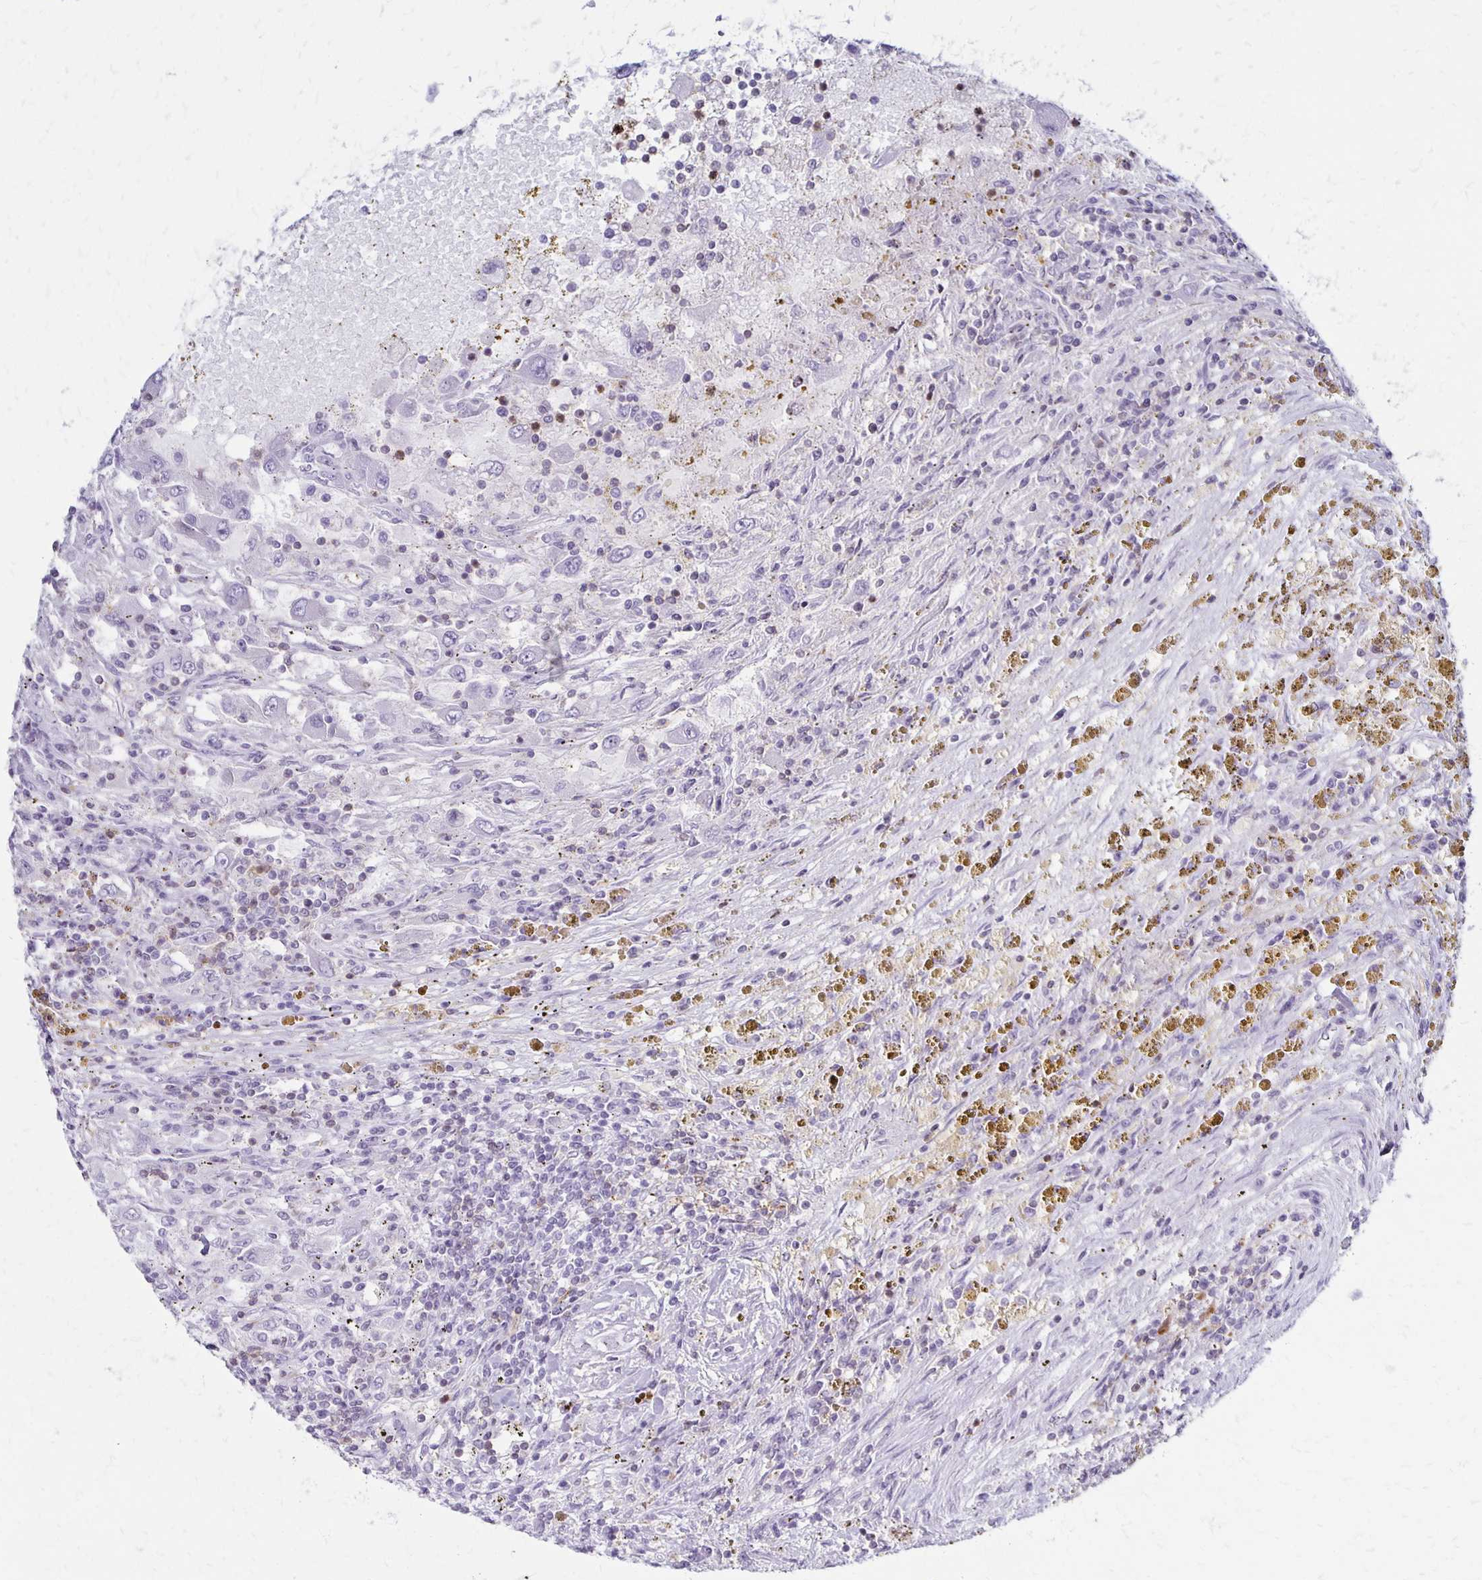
{"staining": {"intensity": "negative", "quantity": "none", "location": "none"}, "tissue": "renal cancer", "cell_type": "Tumor cells", "image_type": "cancer", "snomed": [{"axis": "morphology", "description": "Adenocarcinoma, NOS"}, {"axis": "topography", "description": "Kidney"}], "caption": "Immunohistochemical staining of human renal adenocarcinoma reveals no significant expression in tumor cells. (Brightfield microscopy of DAB immunohistochemistry at high magnification).", "gene": "CCL21", "patient": {"sex": "female", "age": 67}}